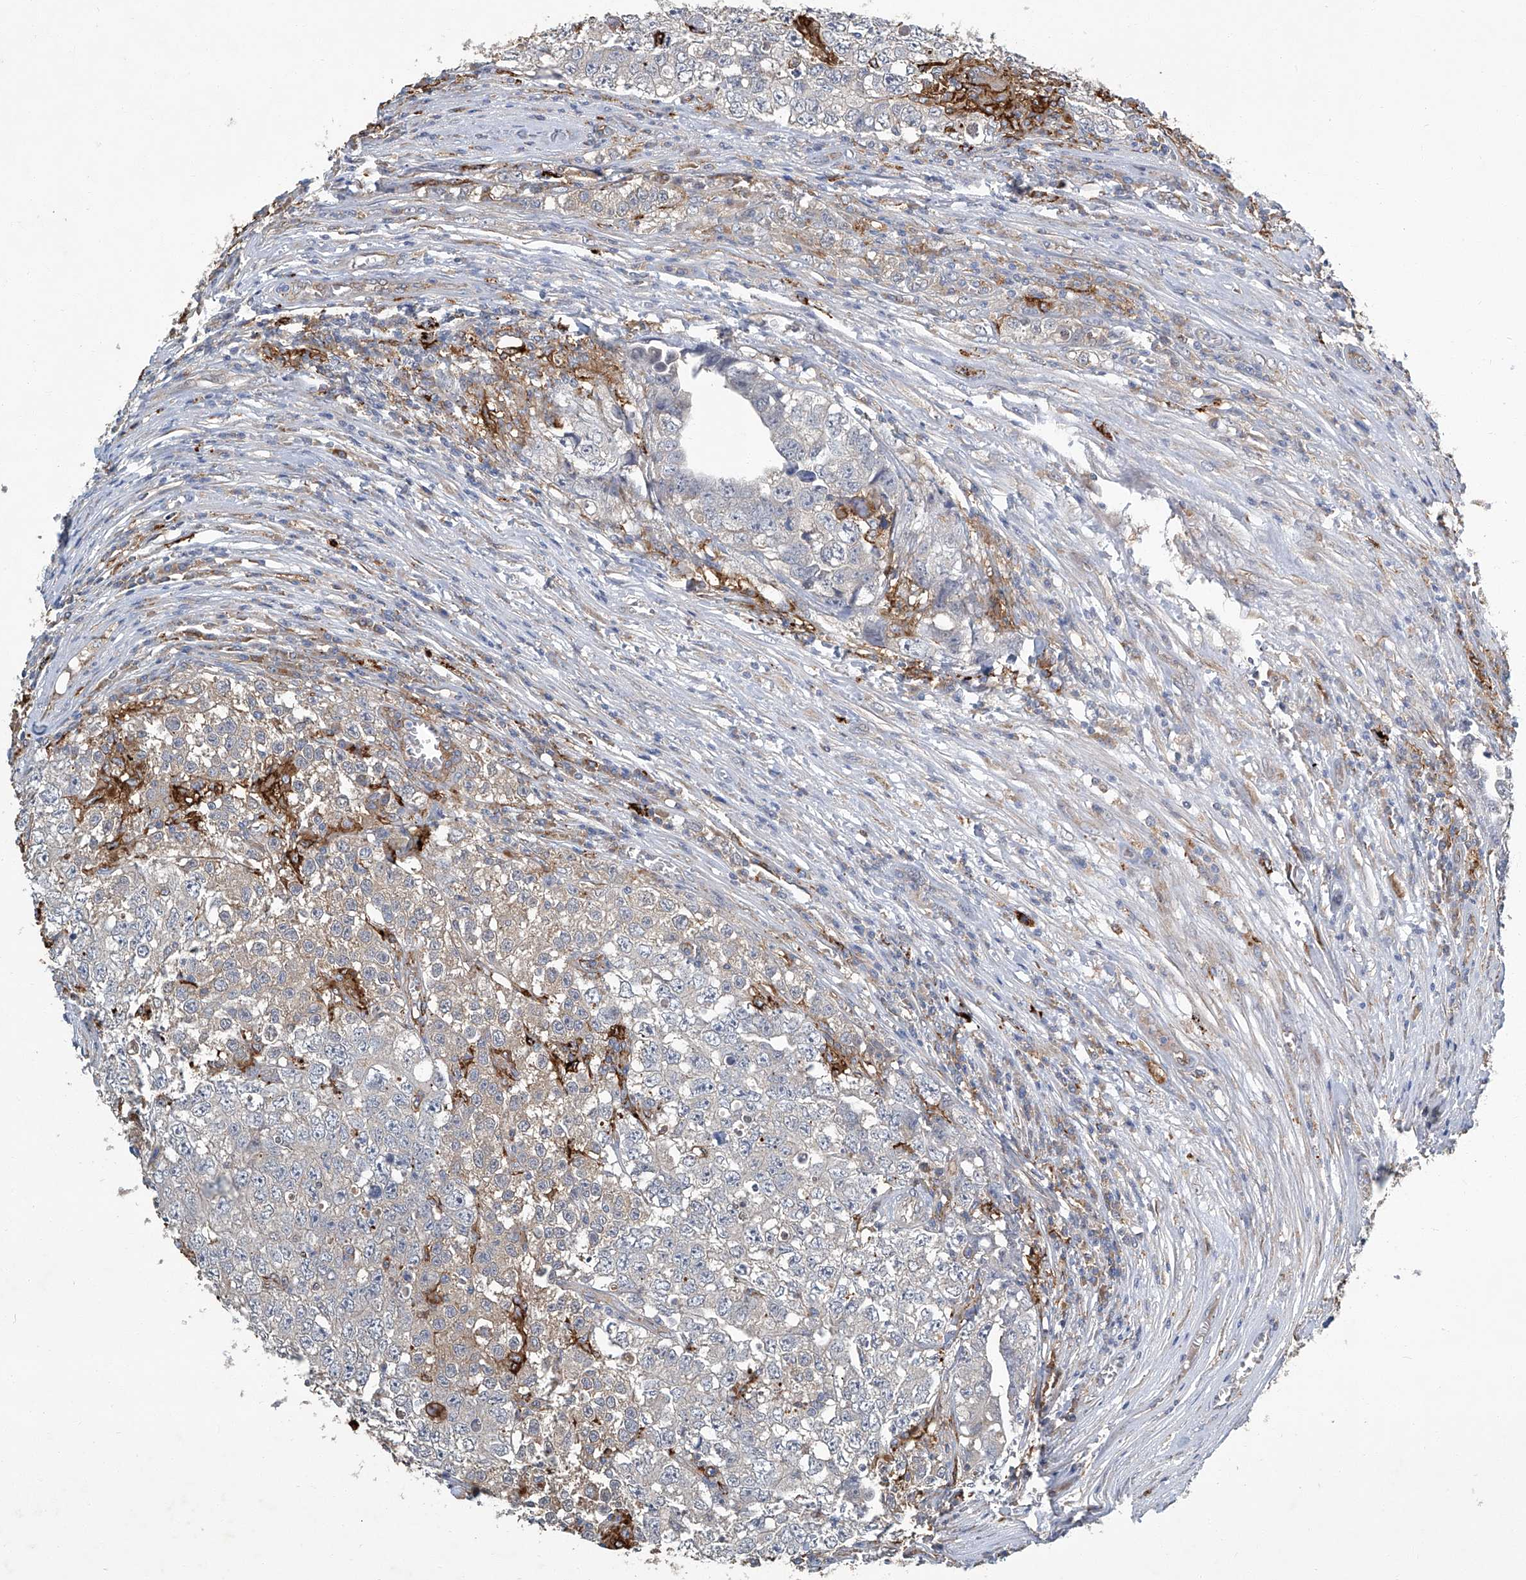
{"staining": {"intensity": "weak", "quantity": "25%-75%", "location": "cytoplasmic/membranous"}, "tissue": "testis cancer", "cell_type": "Tumor cells", "image_type": "cancer", "snomed": [{"axis": "morphology", "description": "Seminoma, NOS"}, {"axis": "morphology", "description": "Carcinoma, Embryonal, NOS"}, {"axis": "topography", "description": "Testis"}], "caption": "IHC (DAB (3,3'-diaminobenzidine)) staining of embryonal carcinoma (testis) exhibits weak cytoplasmic/membranous protein expression in approximately 25%-75% of tumor cells.", "gene": "FAM167A", "patient": {"sex": "male", "age": 43}}